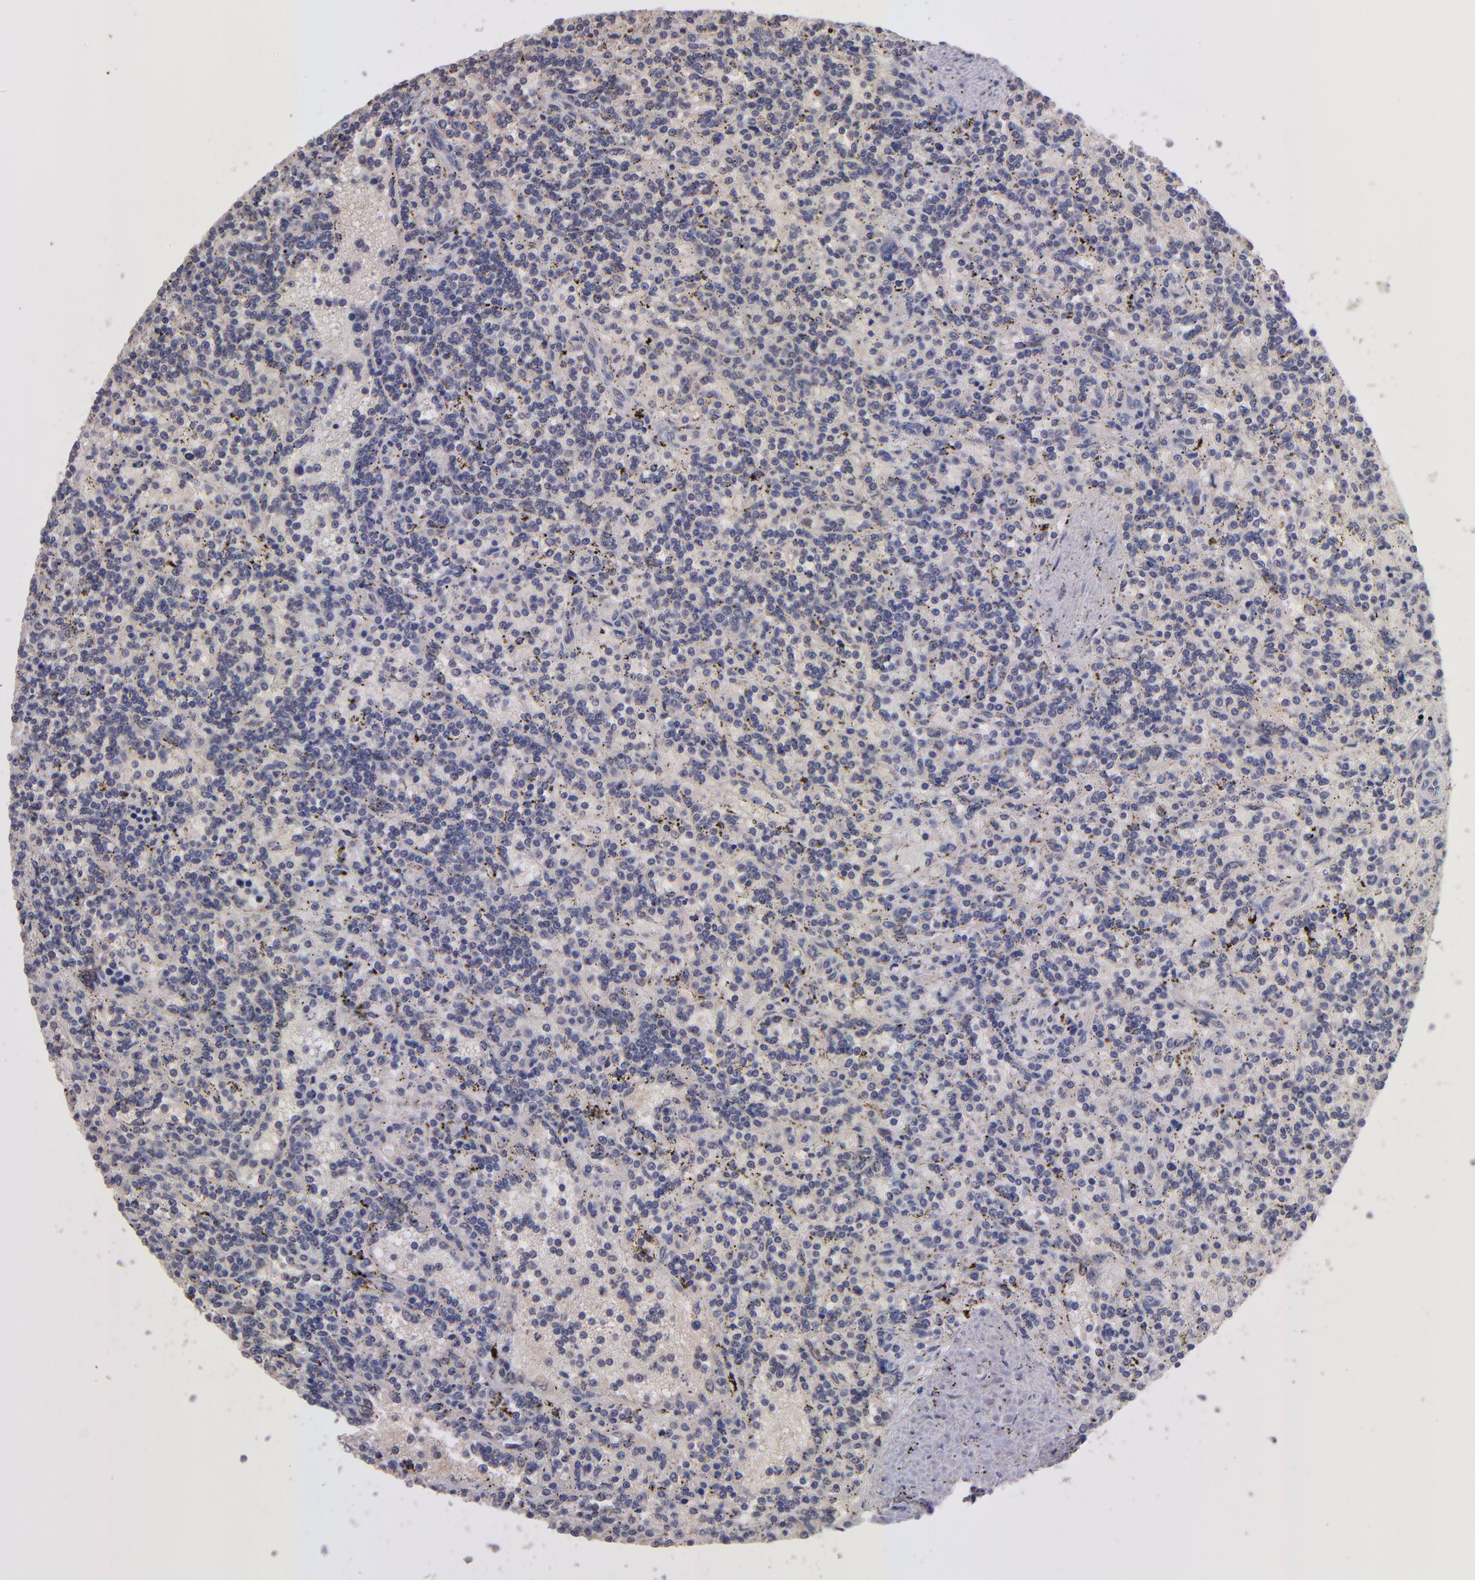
{"staining": {"intensity": "negative", "quantity": "none", "location": "none"}, "tissue": "lymphoma", "cell_type": "Tumor cells", "image_type": "cancer", "snomed": [{"axis": "morphology", "description": "Malignant lymphoma, non-Hodgkin's type, Low grade"}, {"axis": "topography", "description": "Spleen"}], "caption": "The micrograph demonstrates no staining of tumor cells in malignant lymphoma, non-Hodgkin's type (low-grade). (Stains: DAB immunohistochemistry (IHC) with hematoxylin counter stain, Microscopy: brightfield microscopy at high magnification).", "gene": "GNAZ", "patient": {"sex": "male", "age": 73}}